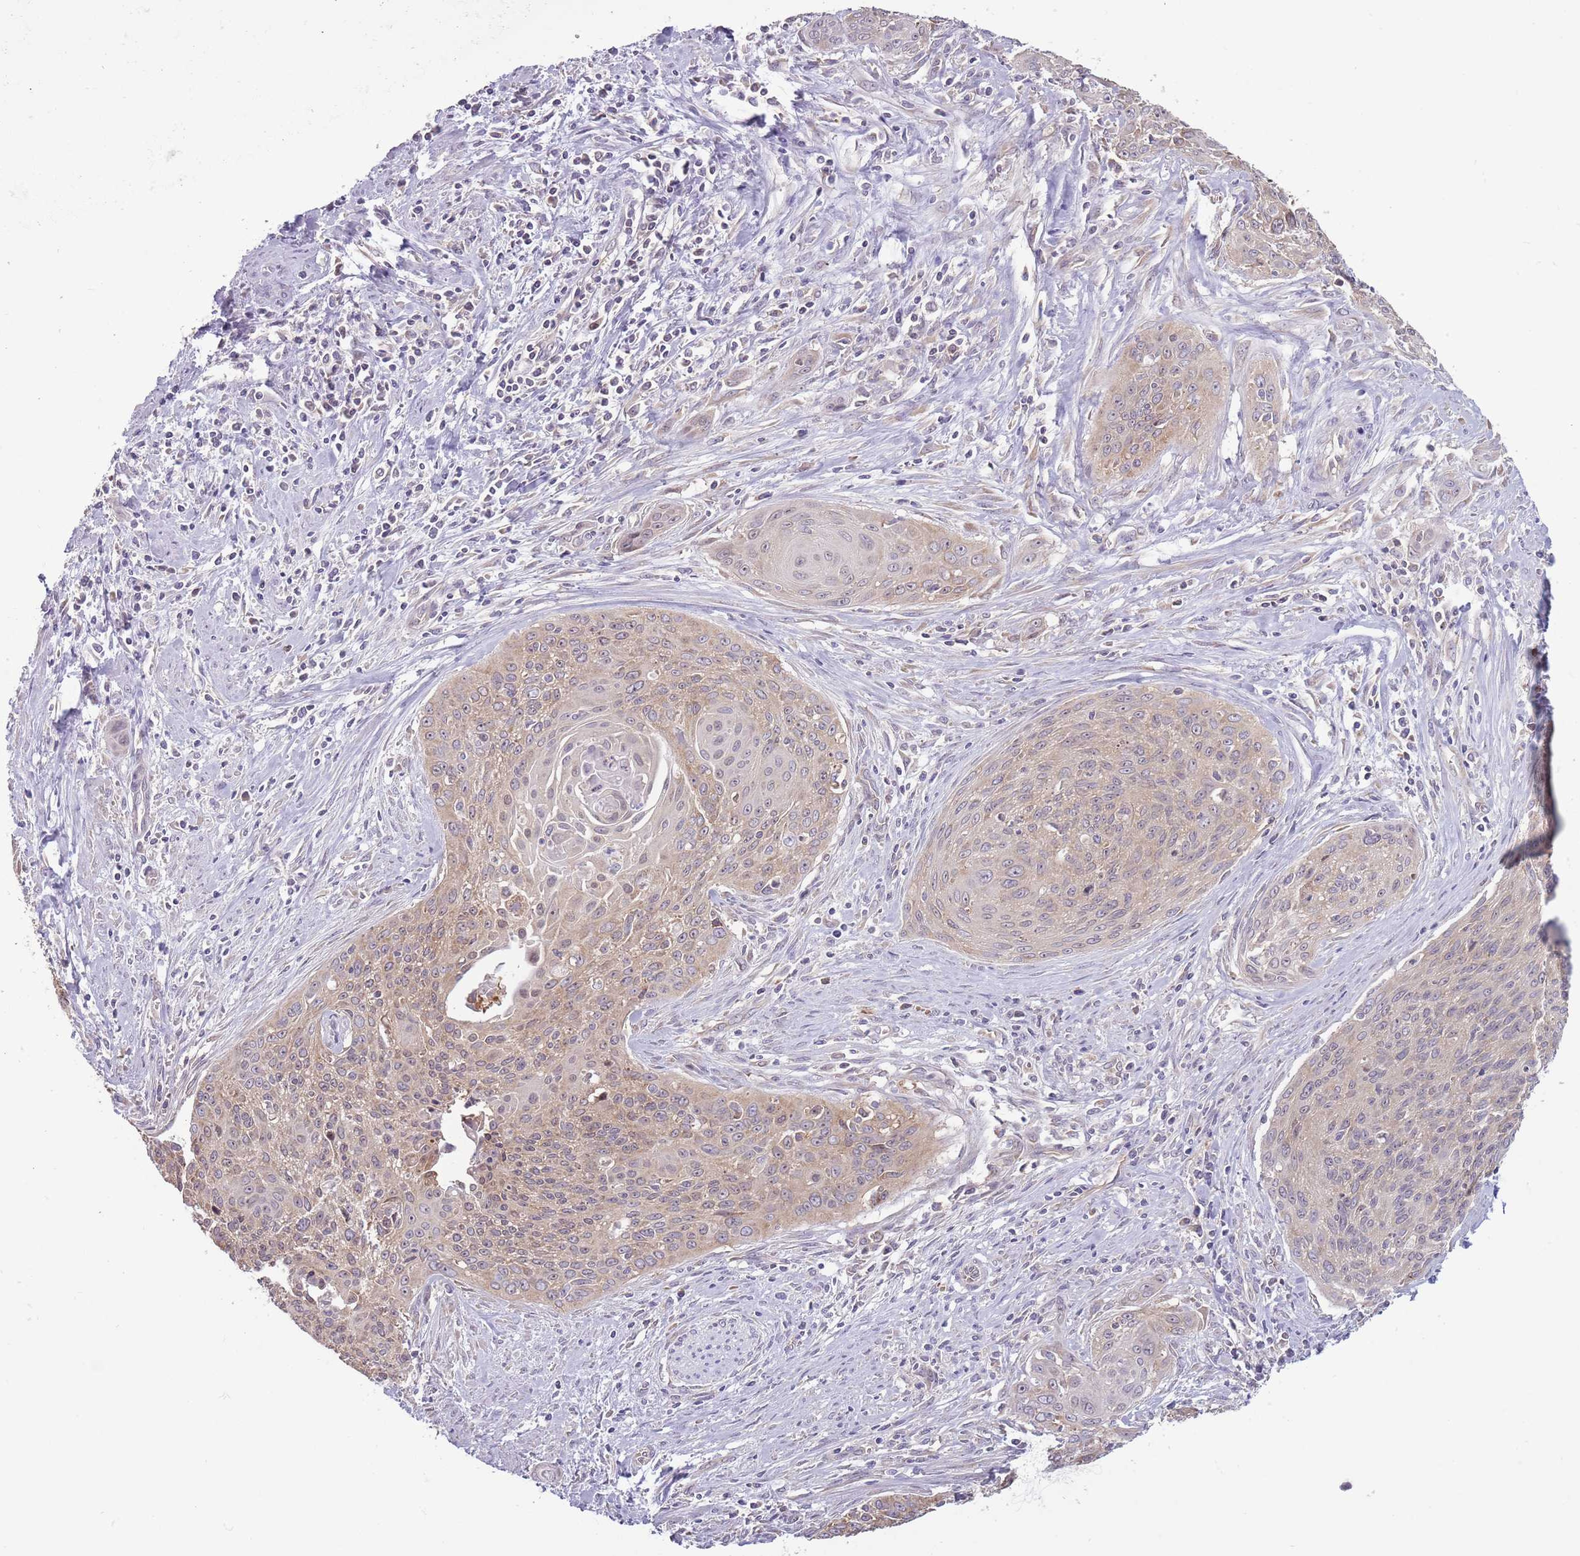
{"staining": {"intensity": "weak", "quantity": "25%-75%", "location": "cytoplasmic/membranous,nuclear"}, "tissue": "cervical cancer", "cell_type": "Tumor cells", "image_type": "cancer", "snomed": [{"axis": "morphology", "description": "Squamous cell carcinoma, NOS"}, {"axis": "topography", "description": "Cervix"}], "caption": "Immunohistochemical staining of cervical squamous cell carcinoma demonstrates low levels of weak cytoplasmic/membranous and nuclear positivity in approximately 25%-75% of tumor cells. (DAB = brown stain, brightfield microscopy at high magnification).", "gene": "RPL17-C18orf32", "patient": {"sex": "female", "age": 55}}